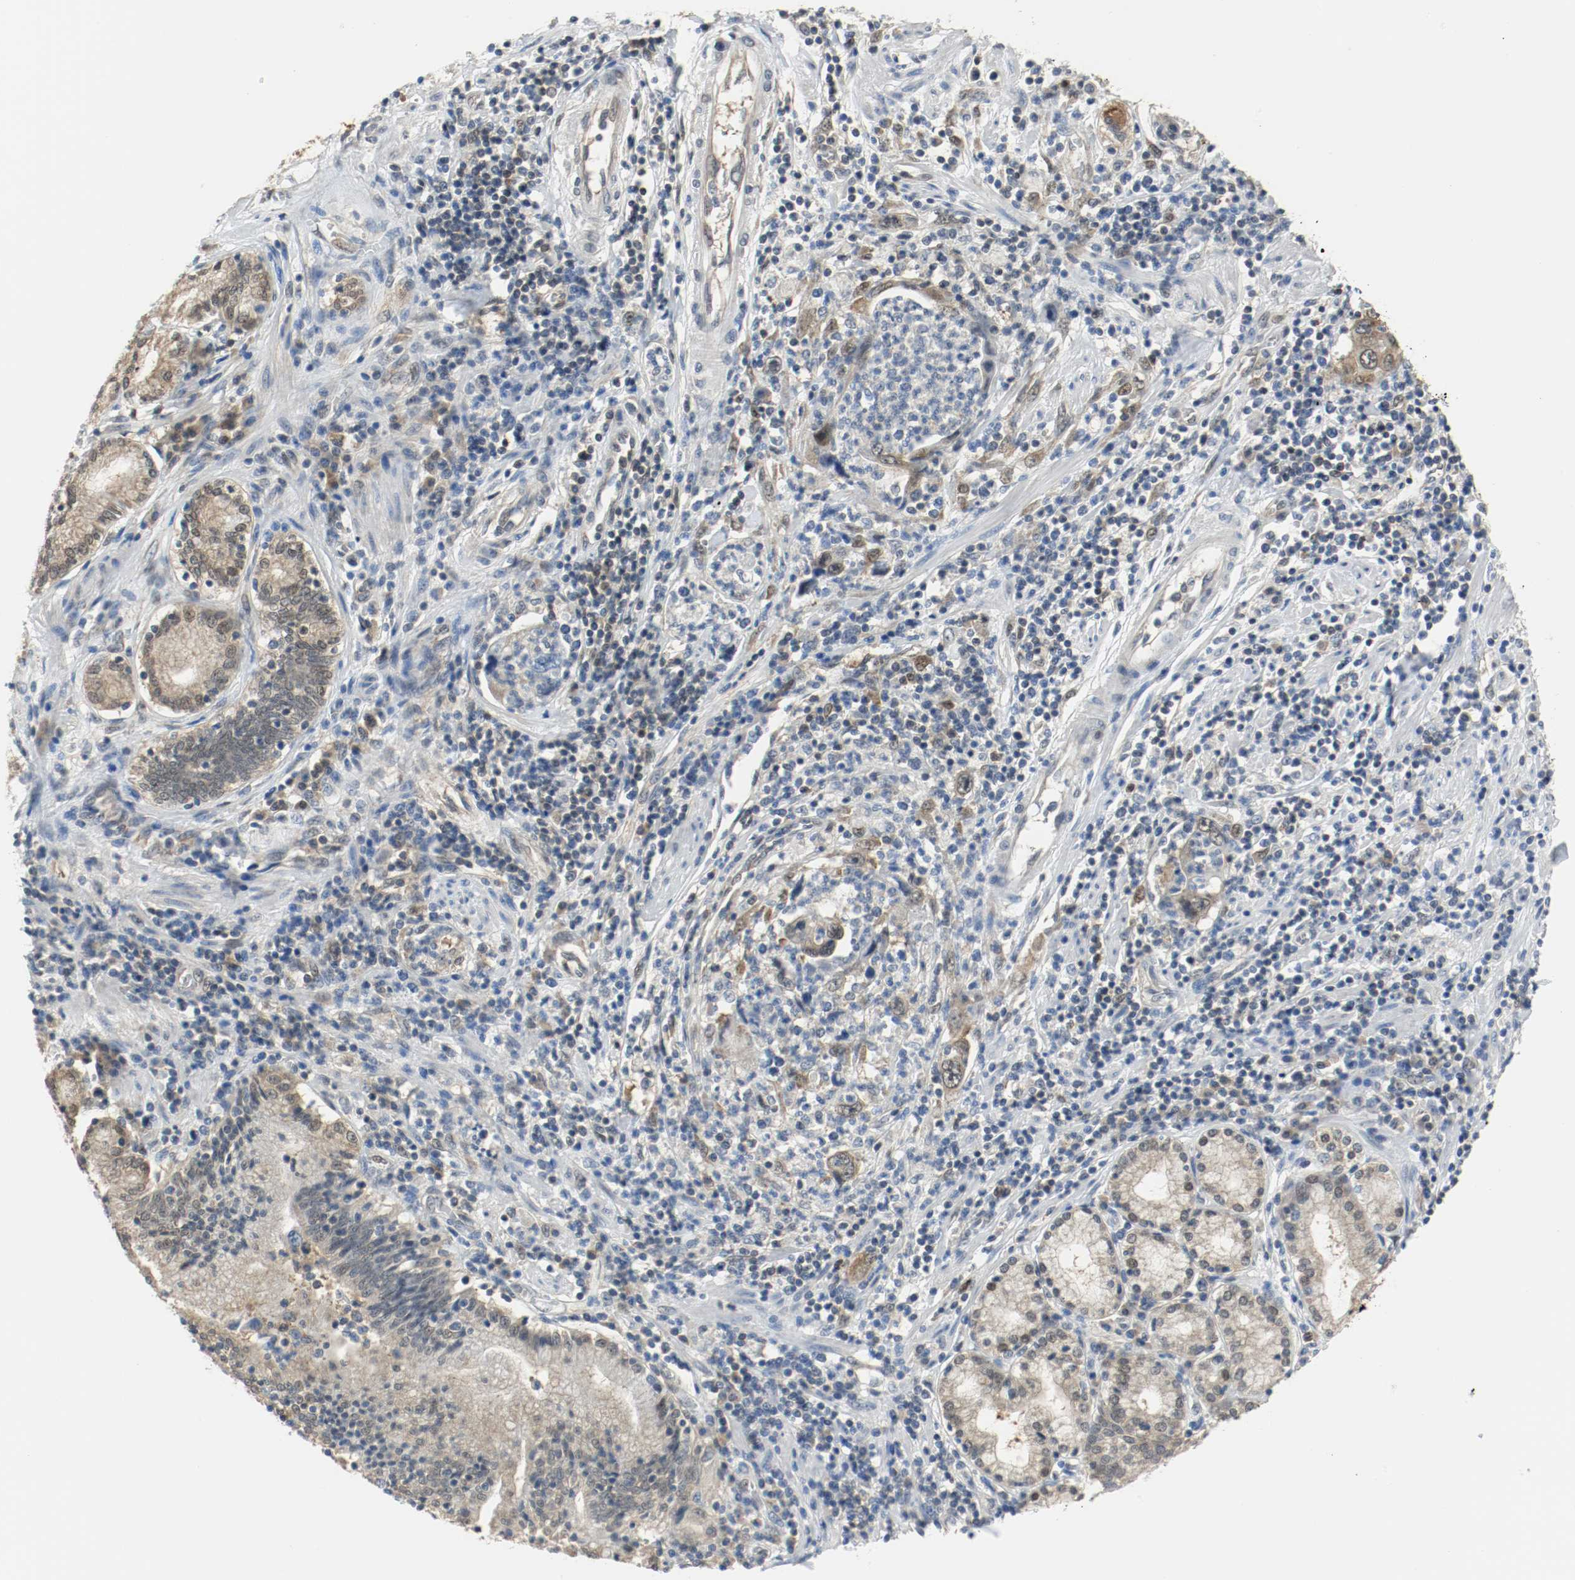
{"staining": {"intensity": "weak", "quantity": ">75%", "location": "cytoplasmic/membranous,nuclear"}, "tissue": "pancreatic cancer", "cell_type": "Tumor cells", "image_type": "cancer", "snomed": [{"axis": "morphology", "description": "Adenocarcinoma, NOS"}, {"axis": "topography", "description": "Pancreas"}], "caption": "This micrograph displays pancreatic adenocarcinoma stained with IHC to label a protein in brown. The cytoplasmic/membranous and nuclear of tumor cells show weak positivity for the protein. Nuclei are counter-stained blue.", "gene": "PPME1", "patient": {"sex": "female", "age": 48}}